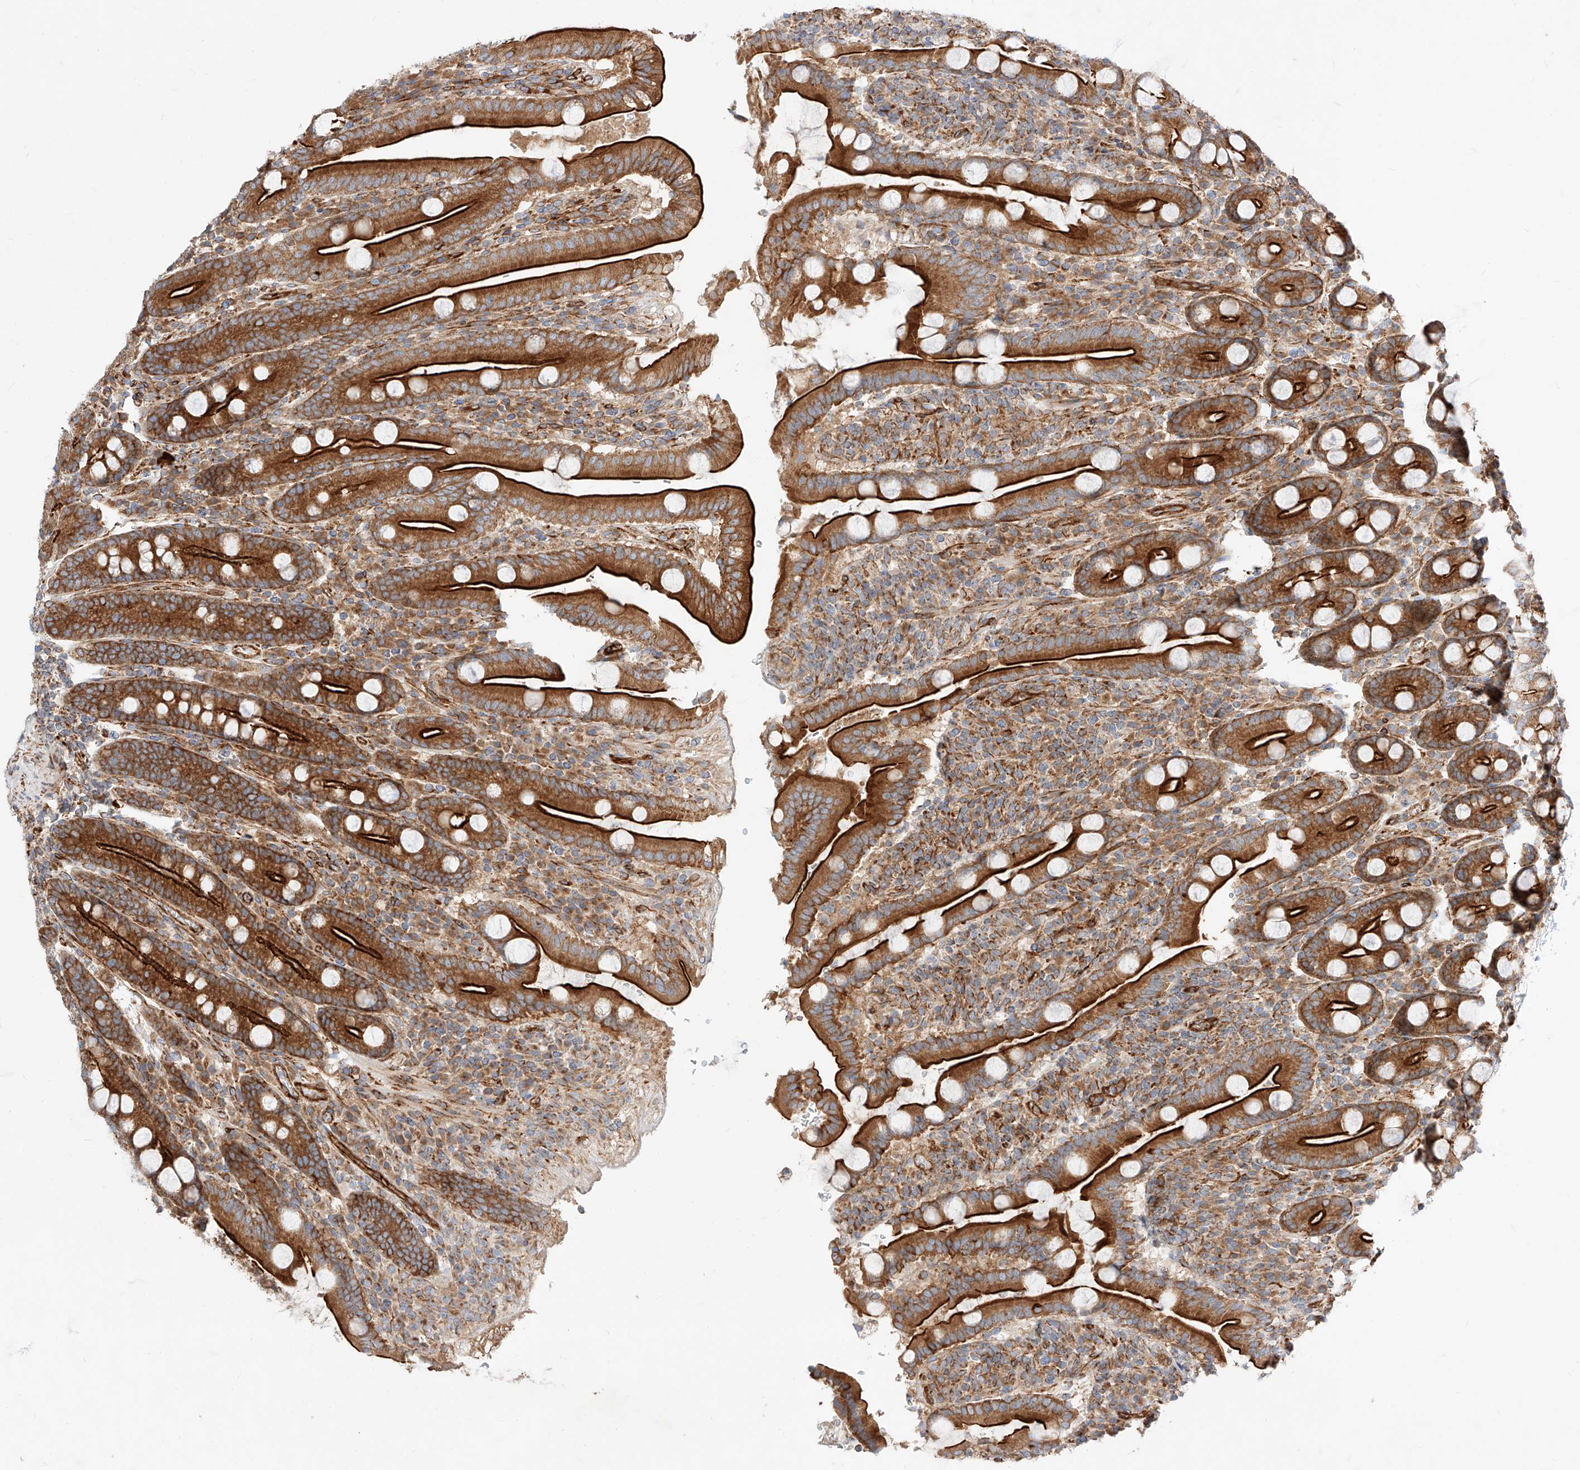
{"staining": {"intensity": "strong", "quantity": ">75%", "location": "cytoplasmic/membranous"}, "tissue": "duodenum", "cell_type": "Glandular cells", "image_type": "normal", "snomed": [{"axis": "morphology", "description": "Normal tissue, NOS"}, {"axis": "topography", "description": "Duodenum"}], "caption": "There is high levels of strong cytoplasmic/membranous positivity in glandular cells of normal duodenum, as demonstrated by immunohistochemical staining (brown color).", "gene": "CSGALNACT2", "patient": {"sex": "male", "age": 35}}